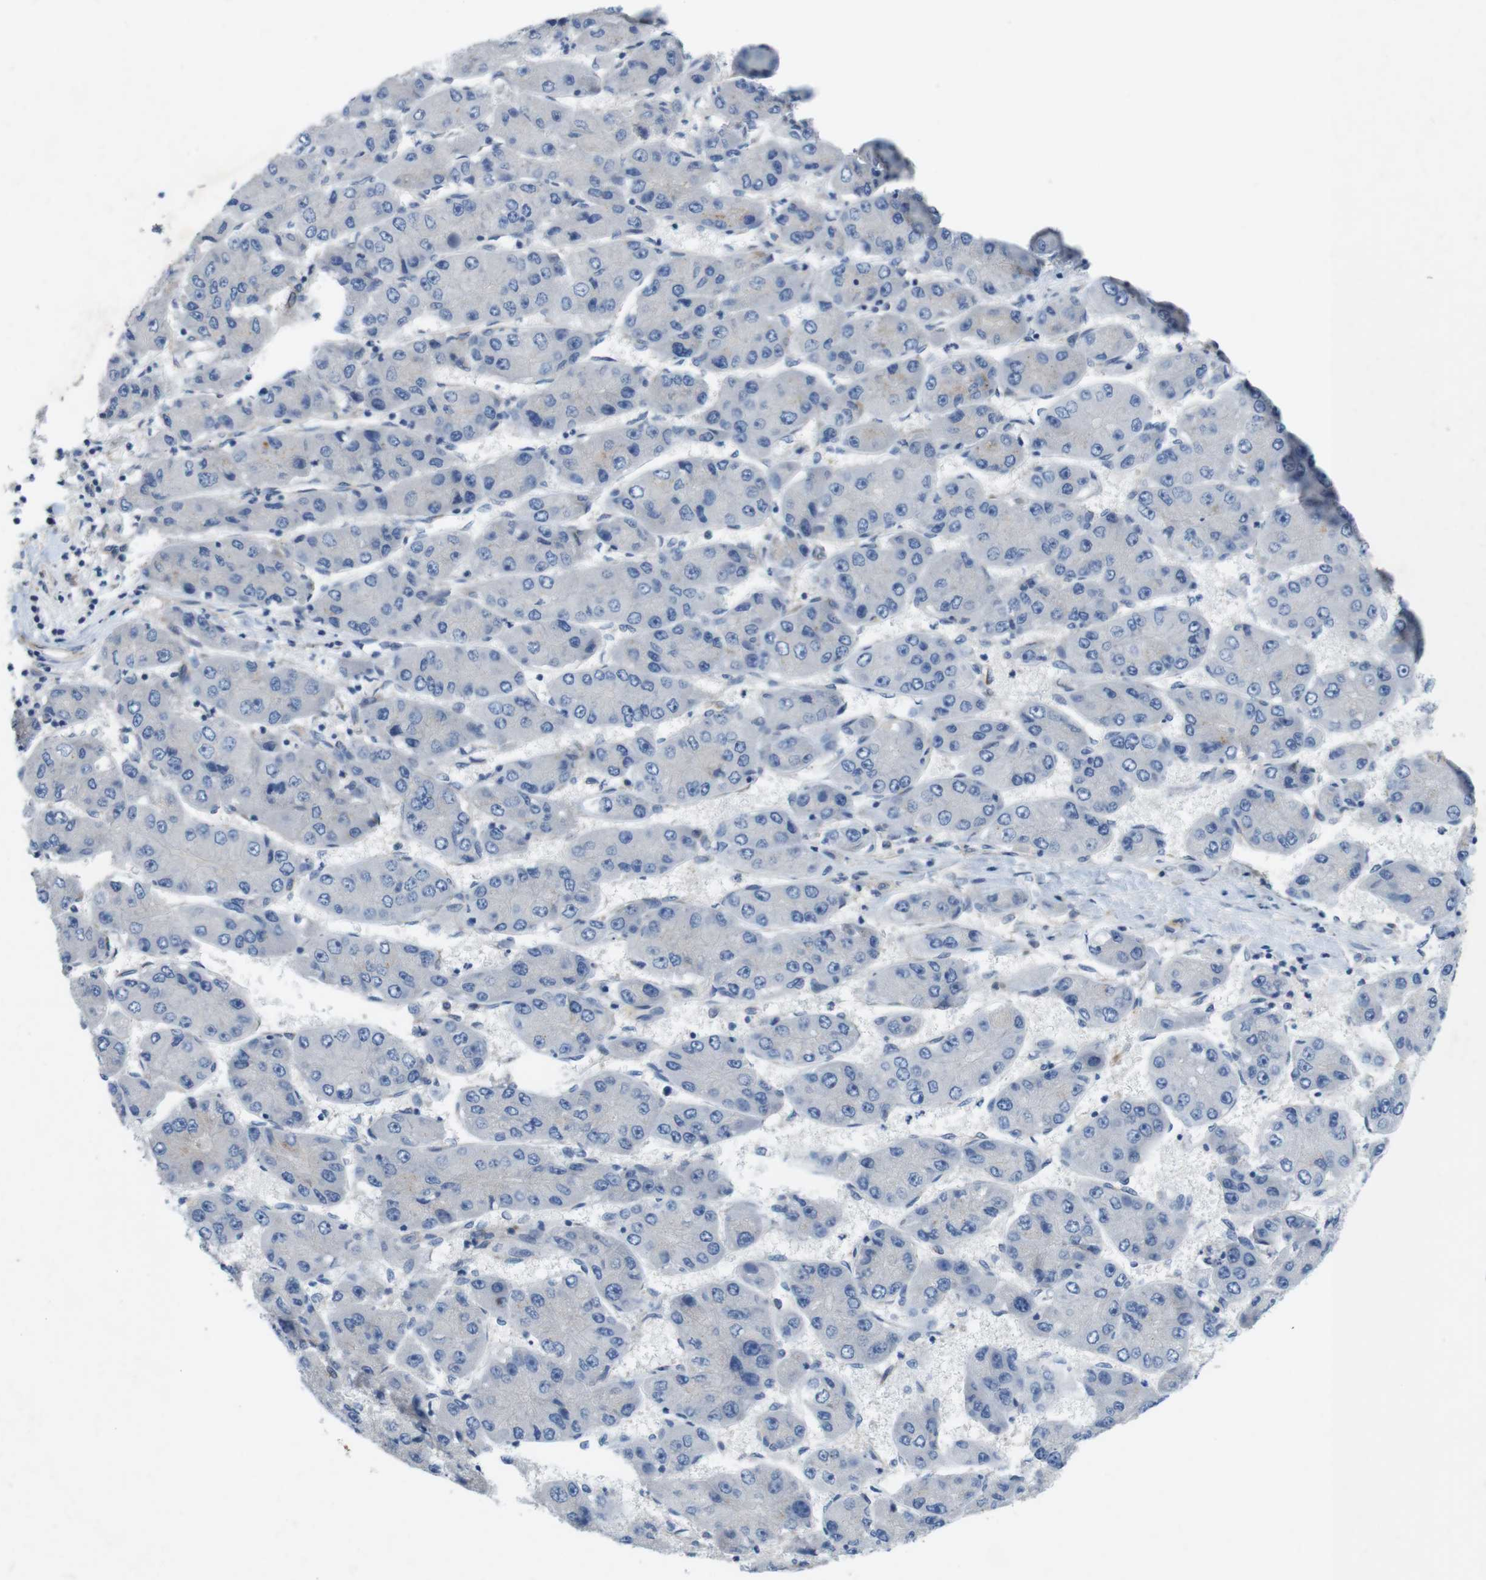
{"staining": {"intensity": "negative", "quantity": "none", "location": "none"}, "tissue": "liver cancer", "cell_type": "Tumor cells", "image_type": "cancer", "snomed": [{"axis": "morphology", "description": "Carcinoma, Hepatocellular, NOS"}, {"axis": "topography", "description": "Liver"}], "caption": "The immunohistochemistry (IHC) image has no significant expression in tumor cells of hepatocellular carcinoma (liver) tissue. (DAB (3,3'-diaminobenzidine) immunohistochemistry (IHC) visualized using brightfield microscopy, high magnification).", "gene": "DCLK1", "patient": {"sex": "female", "age": 61}}